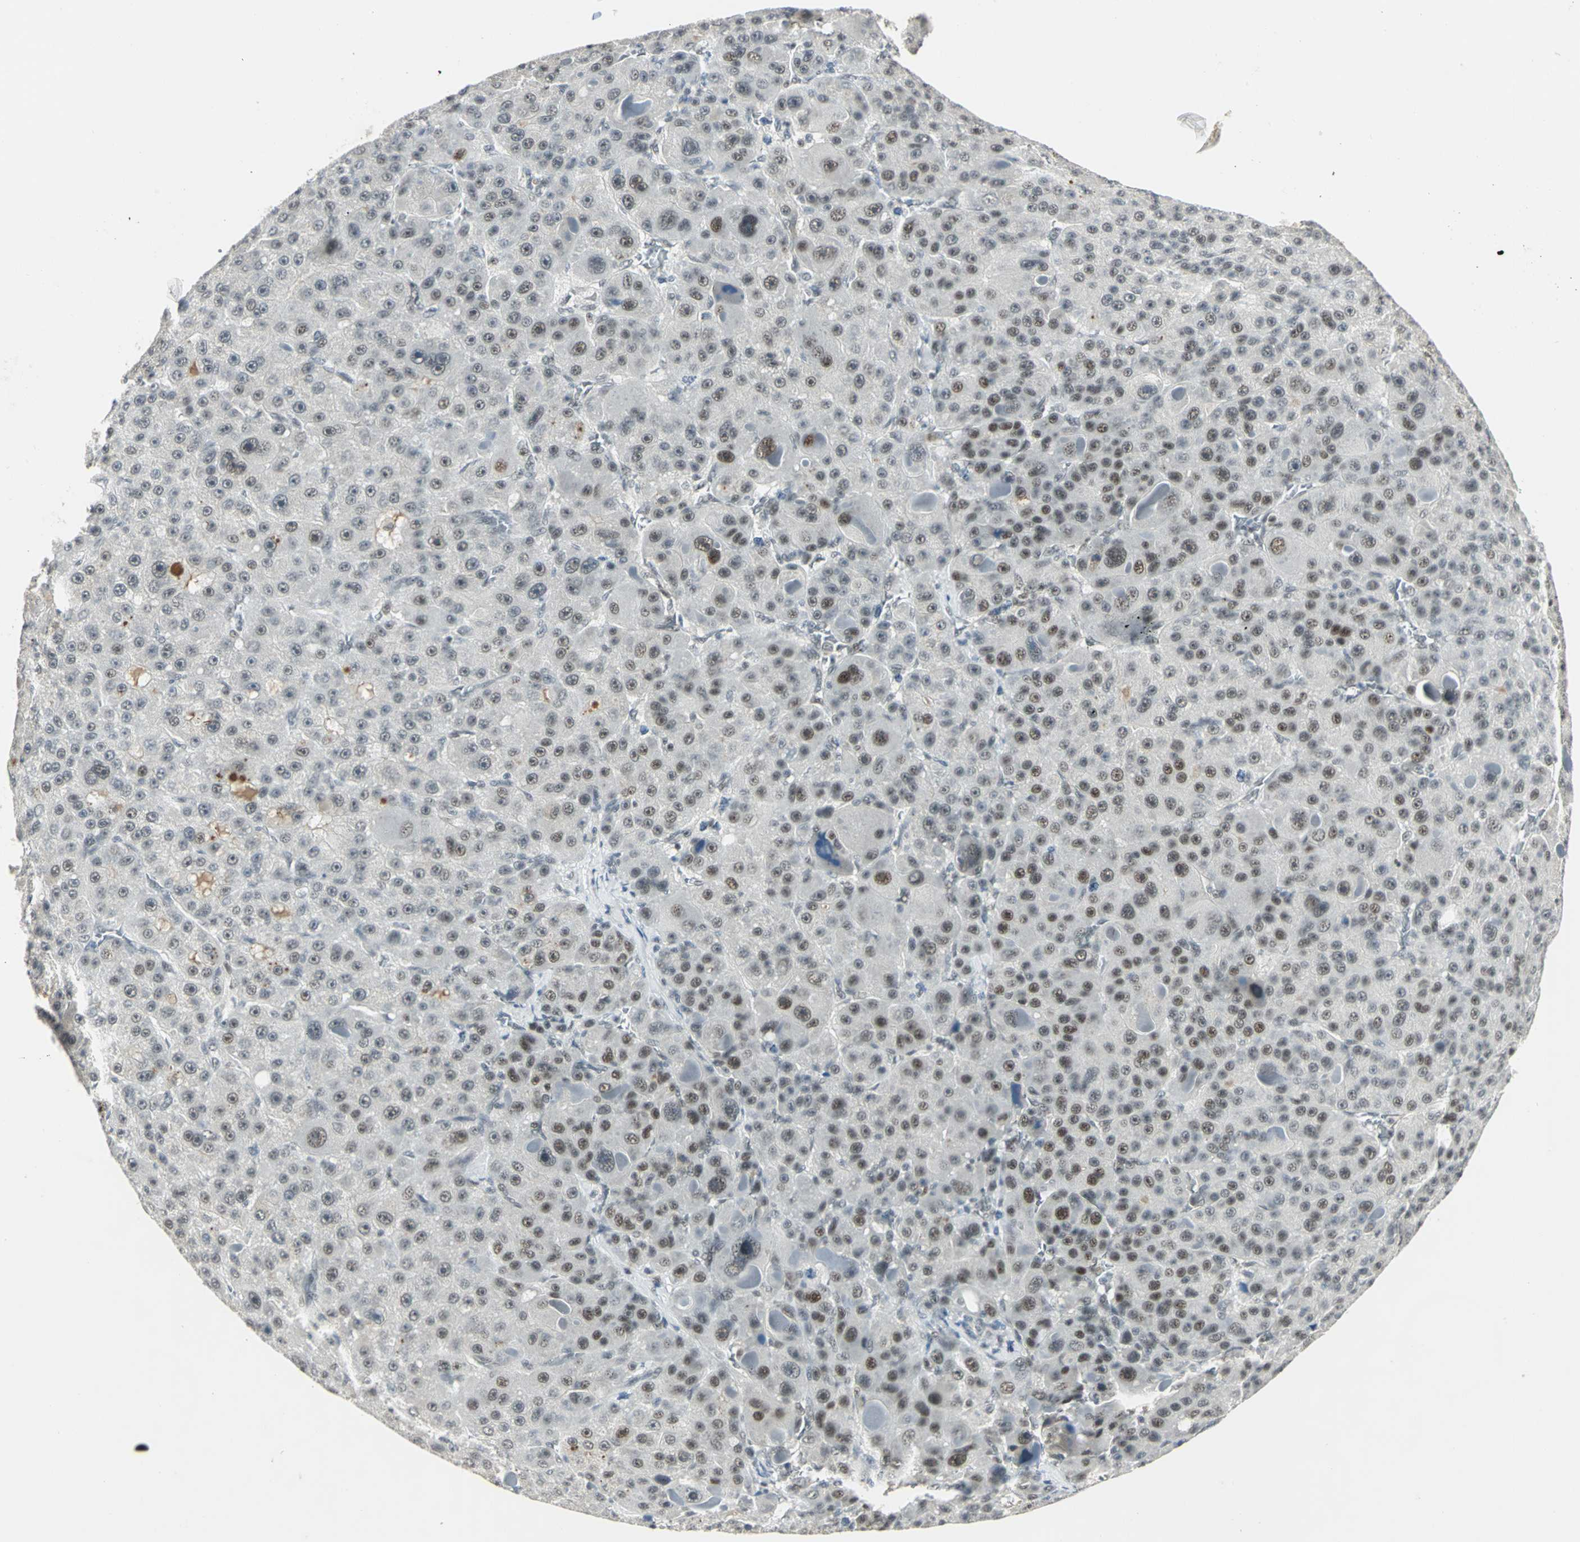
{"staining": {"intensity": "moderate", "quantity": "25%-75%", "location": "nuclear"}, "tissue": "liver cancer", "cell_type": "Tumor cells", "image_type": "cancer", "snomed": [{"axis": "morphology", "description": "Carcinoma, Hepatocellular, NOS"}, {"axis": "topography", "description": "Liver"}], "caption": "A micrograph showing moderate nuclear staining in approximately 25%-75% of tumor cells in liver cancer, as visualized by brown immunohistochemical staining.", "gene": "CCNT1", "patient": {"sex": "male", "age": 76}}